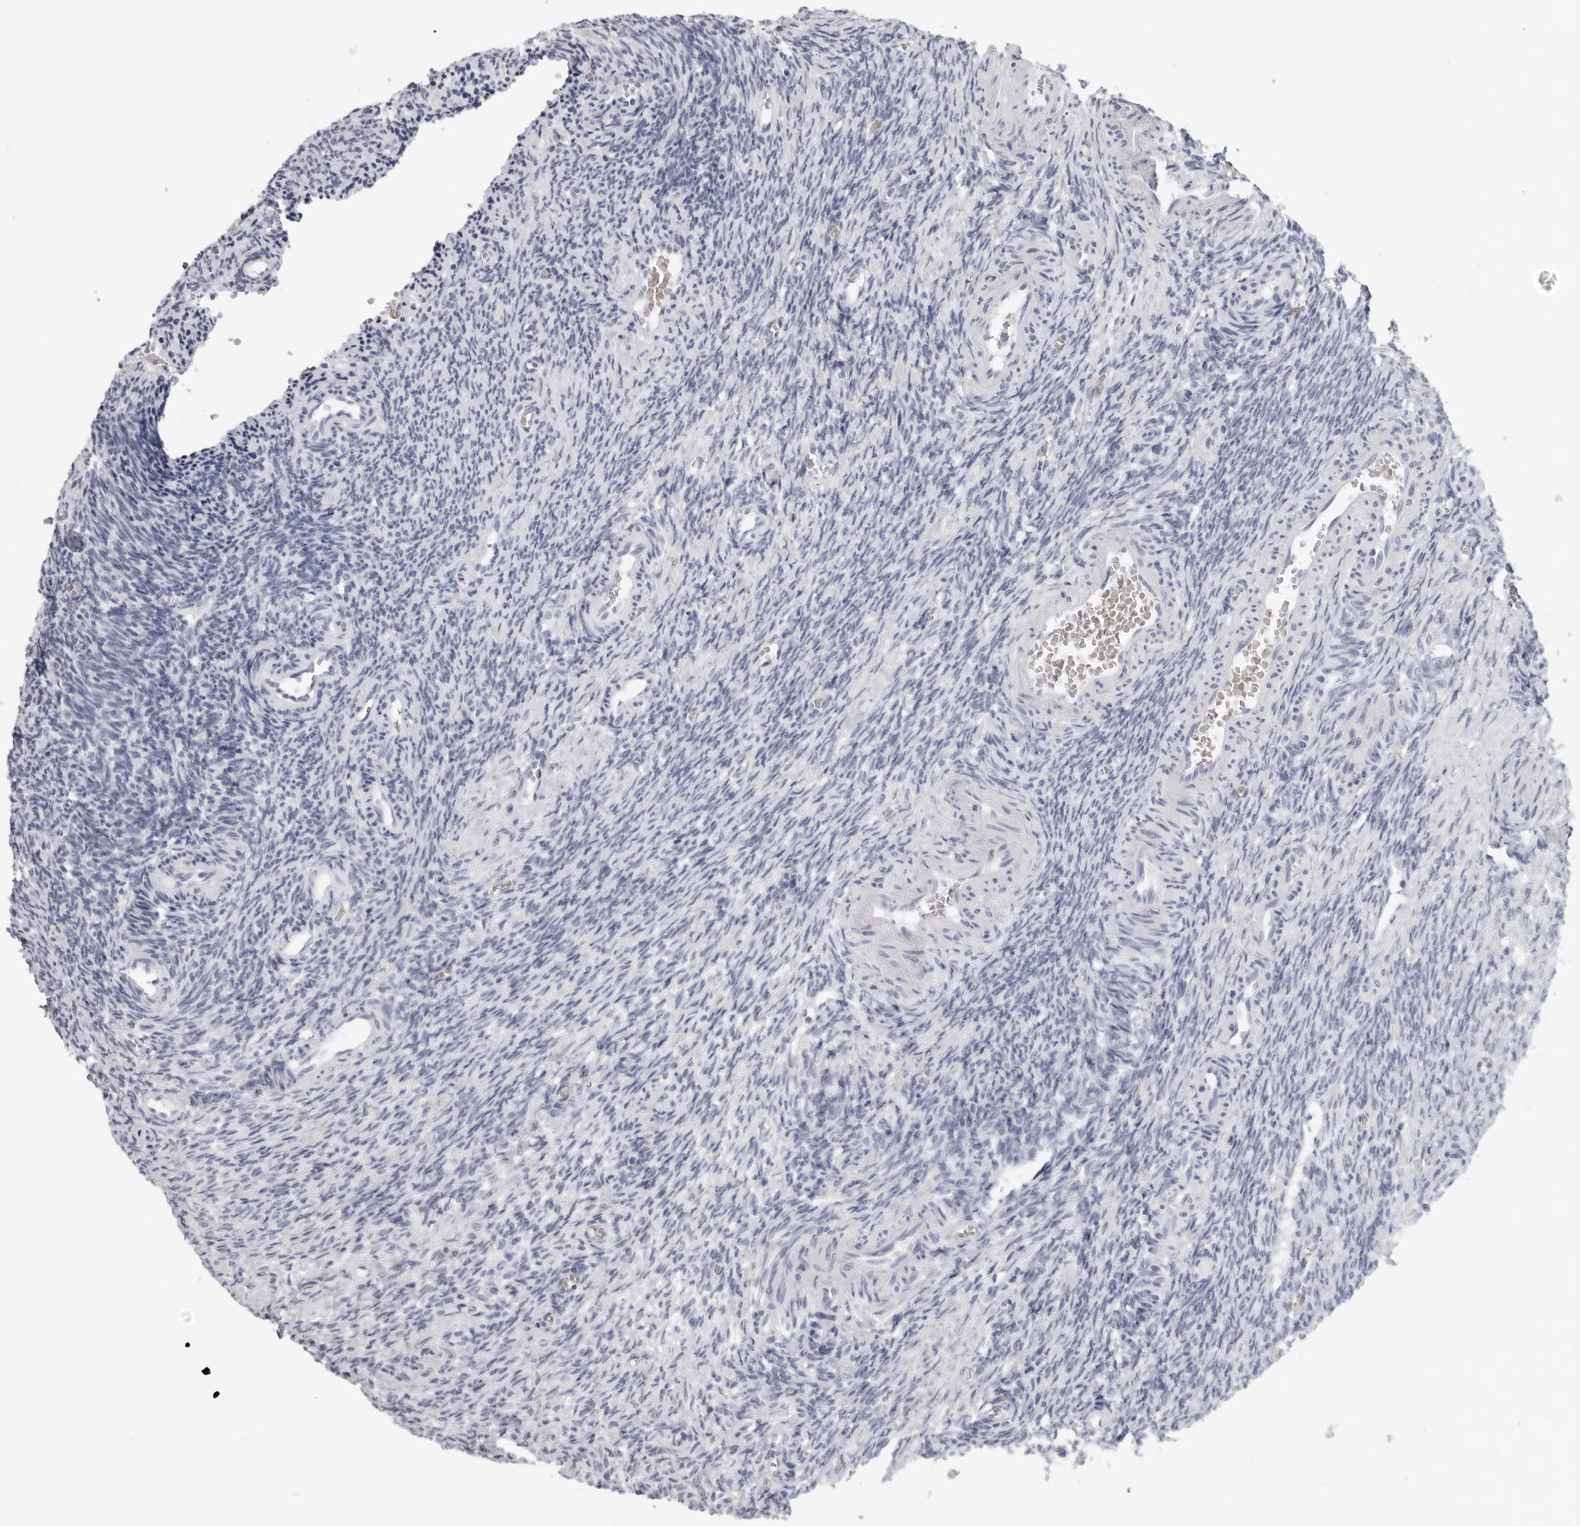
{"staining": {"intensity": "negative", "quantity": "none", "location": "none"}, "tissue": "ovary", "cell_type": "Follicle cells", "image_type": "normal", "snomed": [{"axis": "morphology", "description": "Normal tissue, NOS"}, {"axis": "topography", "description": "Ovary"}], "caption": "Follicle cells show no significant expression in benign ovary. (DAB (3,3'-diaminobenzidine) immunohistochemistry (IHC) with hematoxylin counter stain).", "gene": "EPB41", "patient": {"sex": "female", "age": 27}}